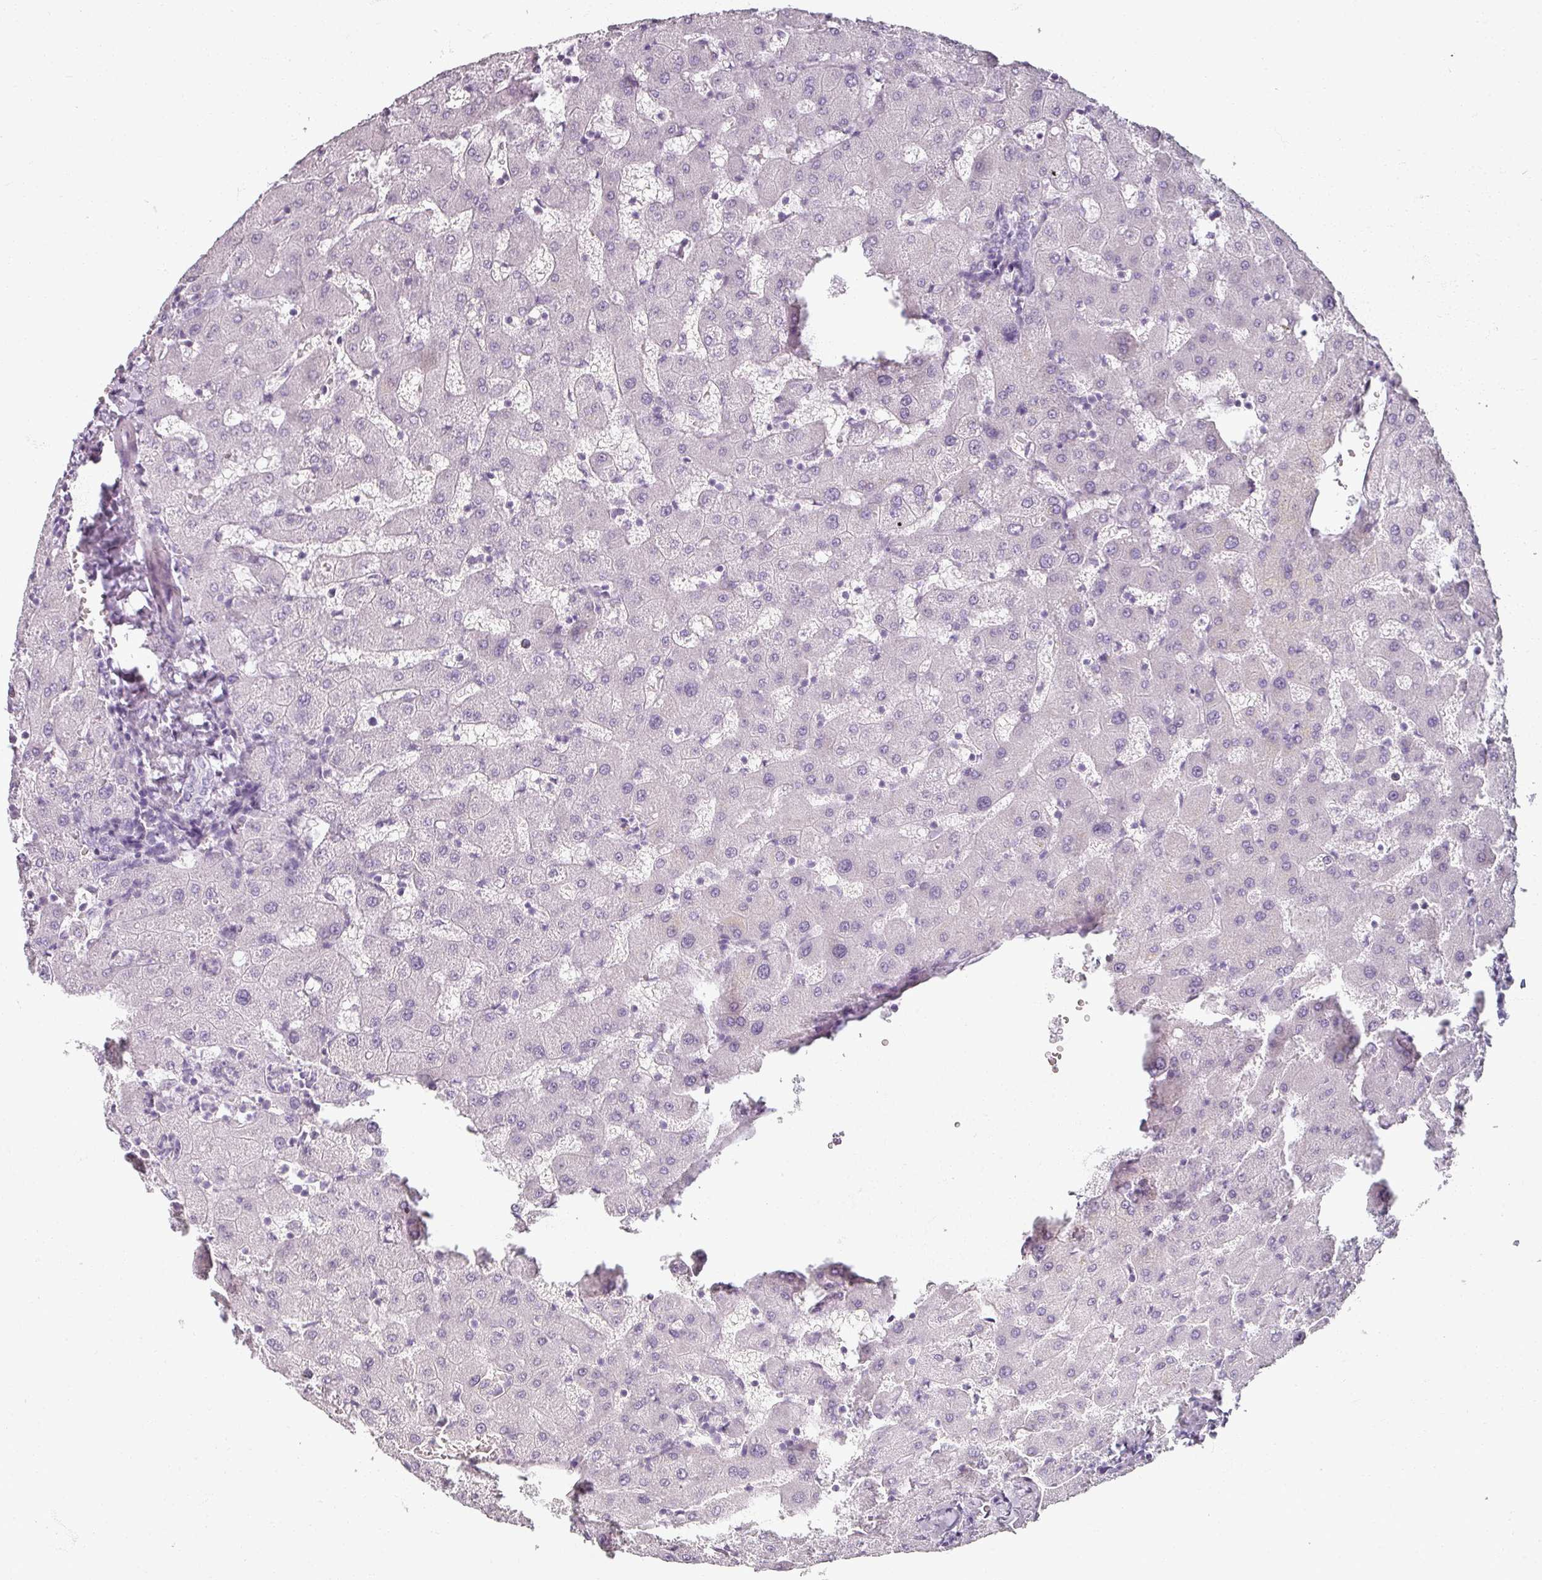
{"staining": {"intensity": "negative", "quantity": "none", "location": "none"}, "tissue": "liver", "cell_type": "Cholangiocytes", "image_type": "normal", "snomed": [{"axis": "morphology", "description": "Normal tissue, NOS"}, {"axis": "topography", "description": "Liver"}], "caption": "Cholangiocytes show no significant protein expression in benign liver. (Brightfield microscopy of DAB immunohistochemistry (IHC) at high magnification).", "gene": "REG3A", "patient": {"sex": "female", "age": 63}}